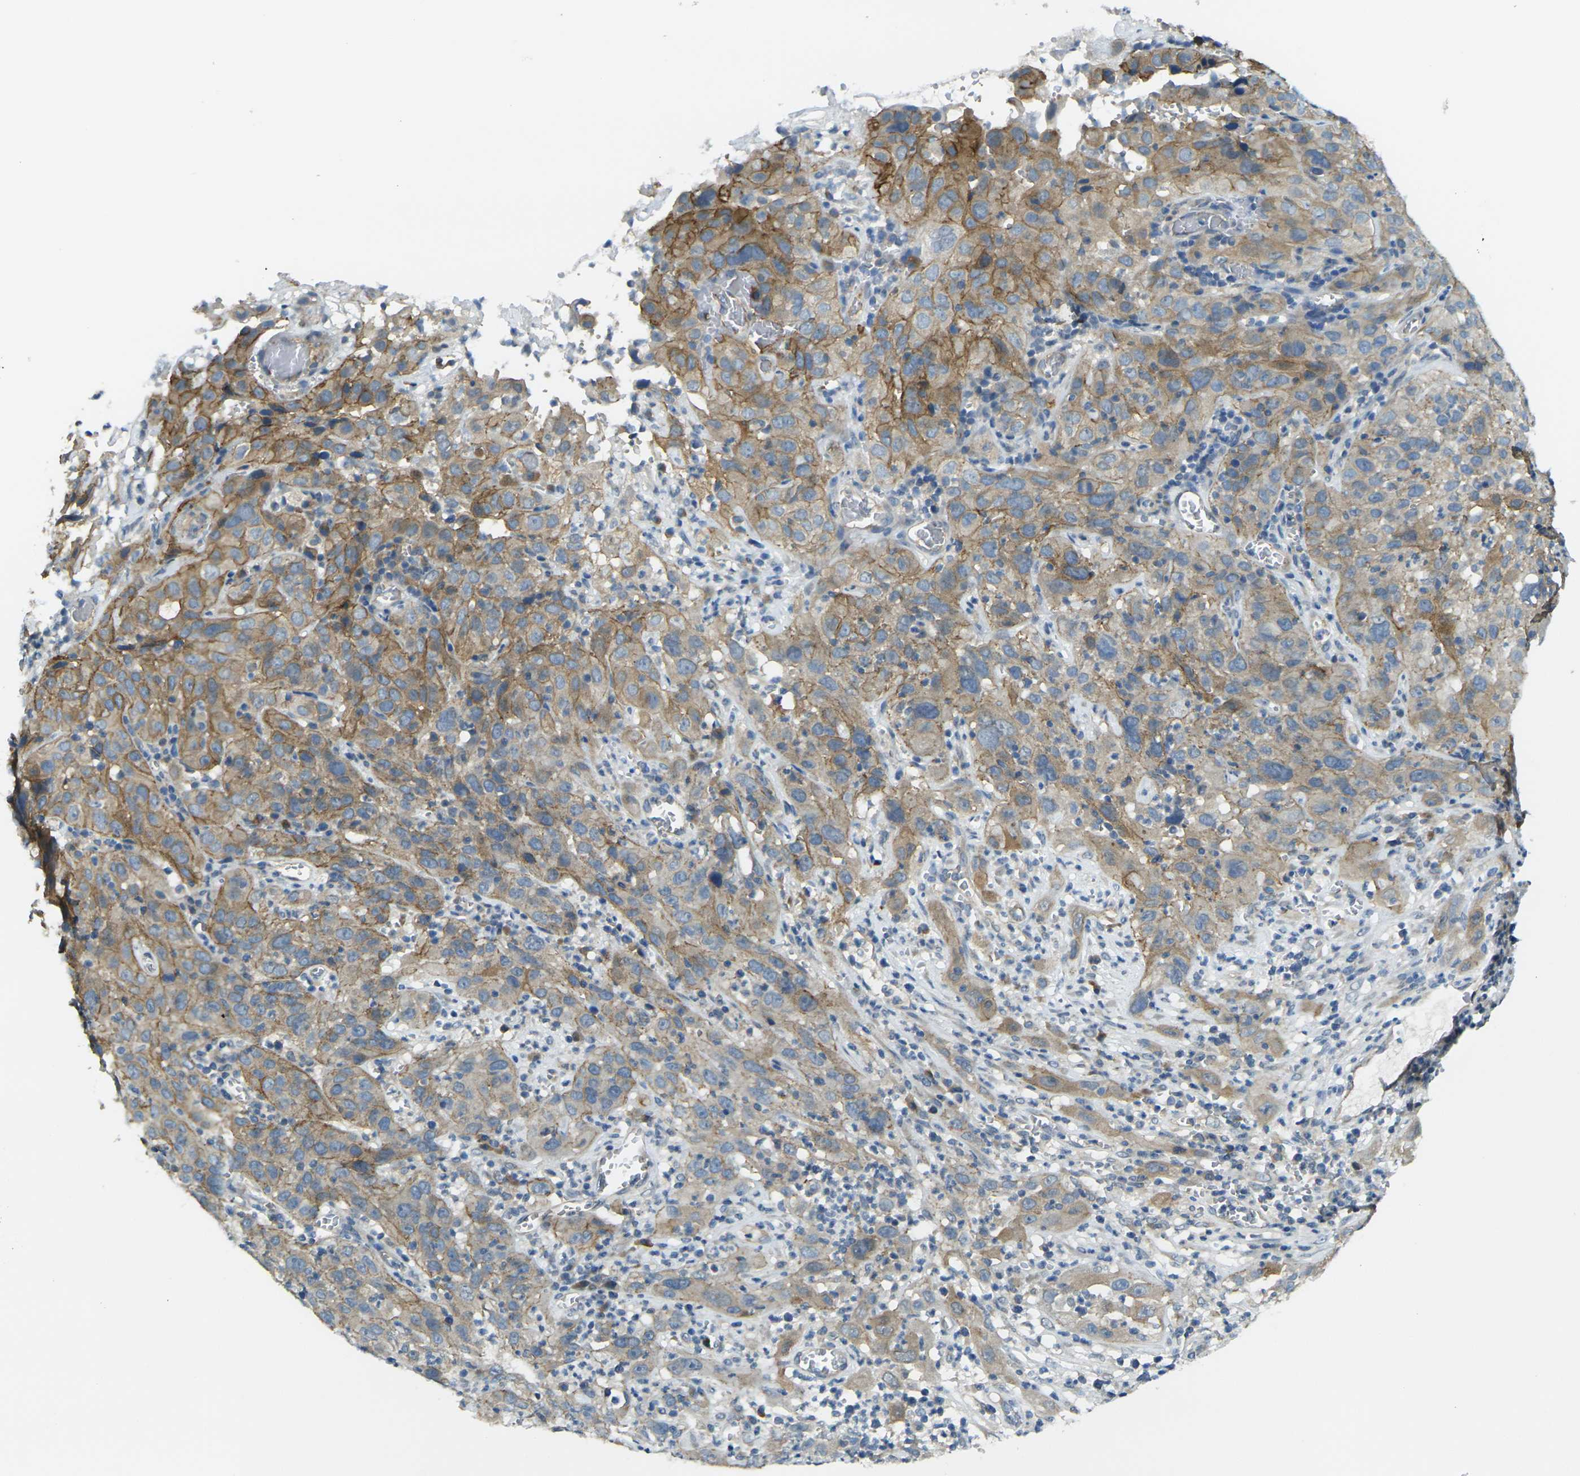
{"staining": {"intensity": "moderate", "quantity": ">75%", "location": "cytoplasmic/membranous"}, "tissue": "cervical cancer", "cell_type": "Tumor cells", "image_type": "cancer", "snomed": [{"axis": "morphology", "description": "Squamous cell carcinoma, NOS"}, {"axis": "topography", "description": "Cervix"}], "caption": "An immunohistochemistry histopathology image of tumor tissue is shown. Protein staining in brown shows moderate cytoplasmic/membranous positivity in cervical cancer (squamous cell carcinoma) within tumor cells.", "gene": "RHBDD1", "patient": {"sex": "female", "age": 32}}